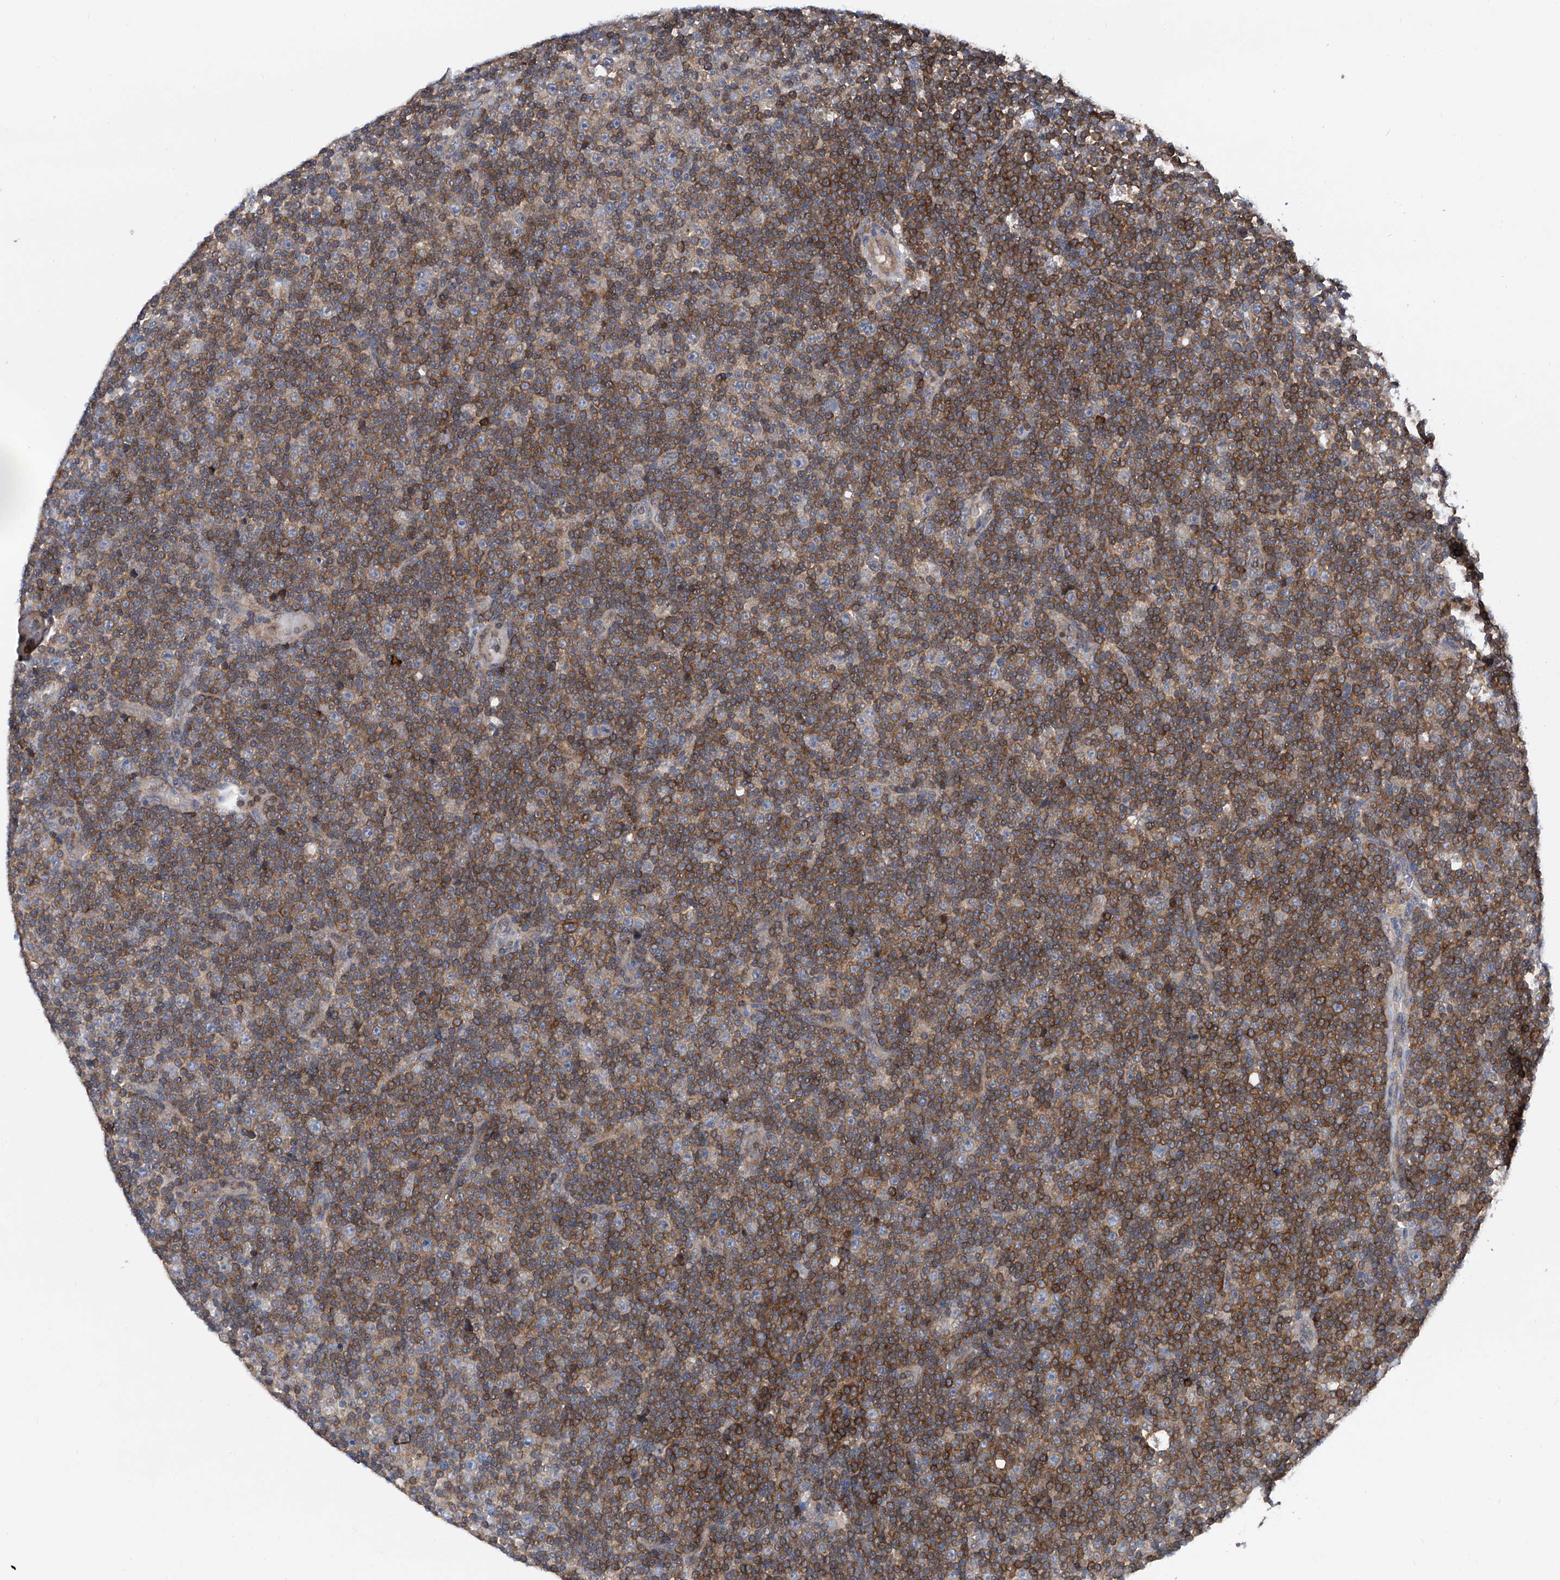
{"staining": {"intensity": "moderate", "quantity": ">75%", "location": "cytoplasmic/membranous"}, "tissue": "lymphoma", "cell_type": "Tumor cells", "image_type": "cancer", "snomed": [{"axis": "morphology", "description": "Malignant lymphoma, non-Hodgkin's type, Low grade"}, {"axis": "topography", "description": "Lymph node"}], "caption": "Immunohistochemistry (IHC) of human low-grade malignant lymphoma, non-Hodgkin's type reveals medium levels of moderate cytoplasmic/membranous expression in about >75% of tumor cells.", "gene": "TRIM38", "patient": {"sex": "female", "age": 67}}